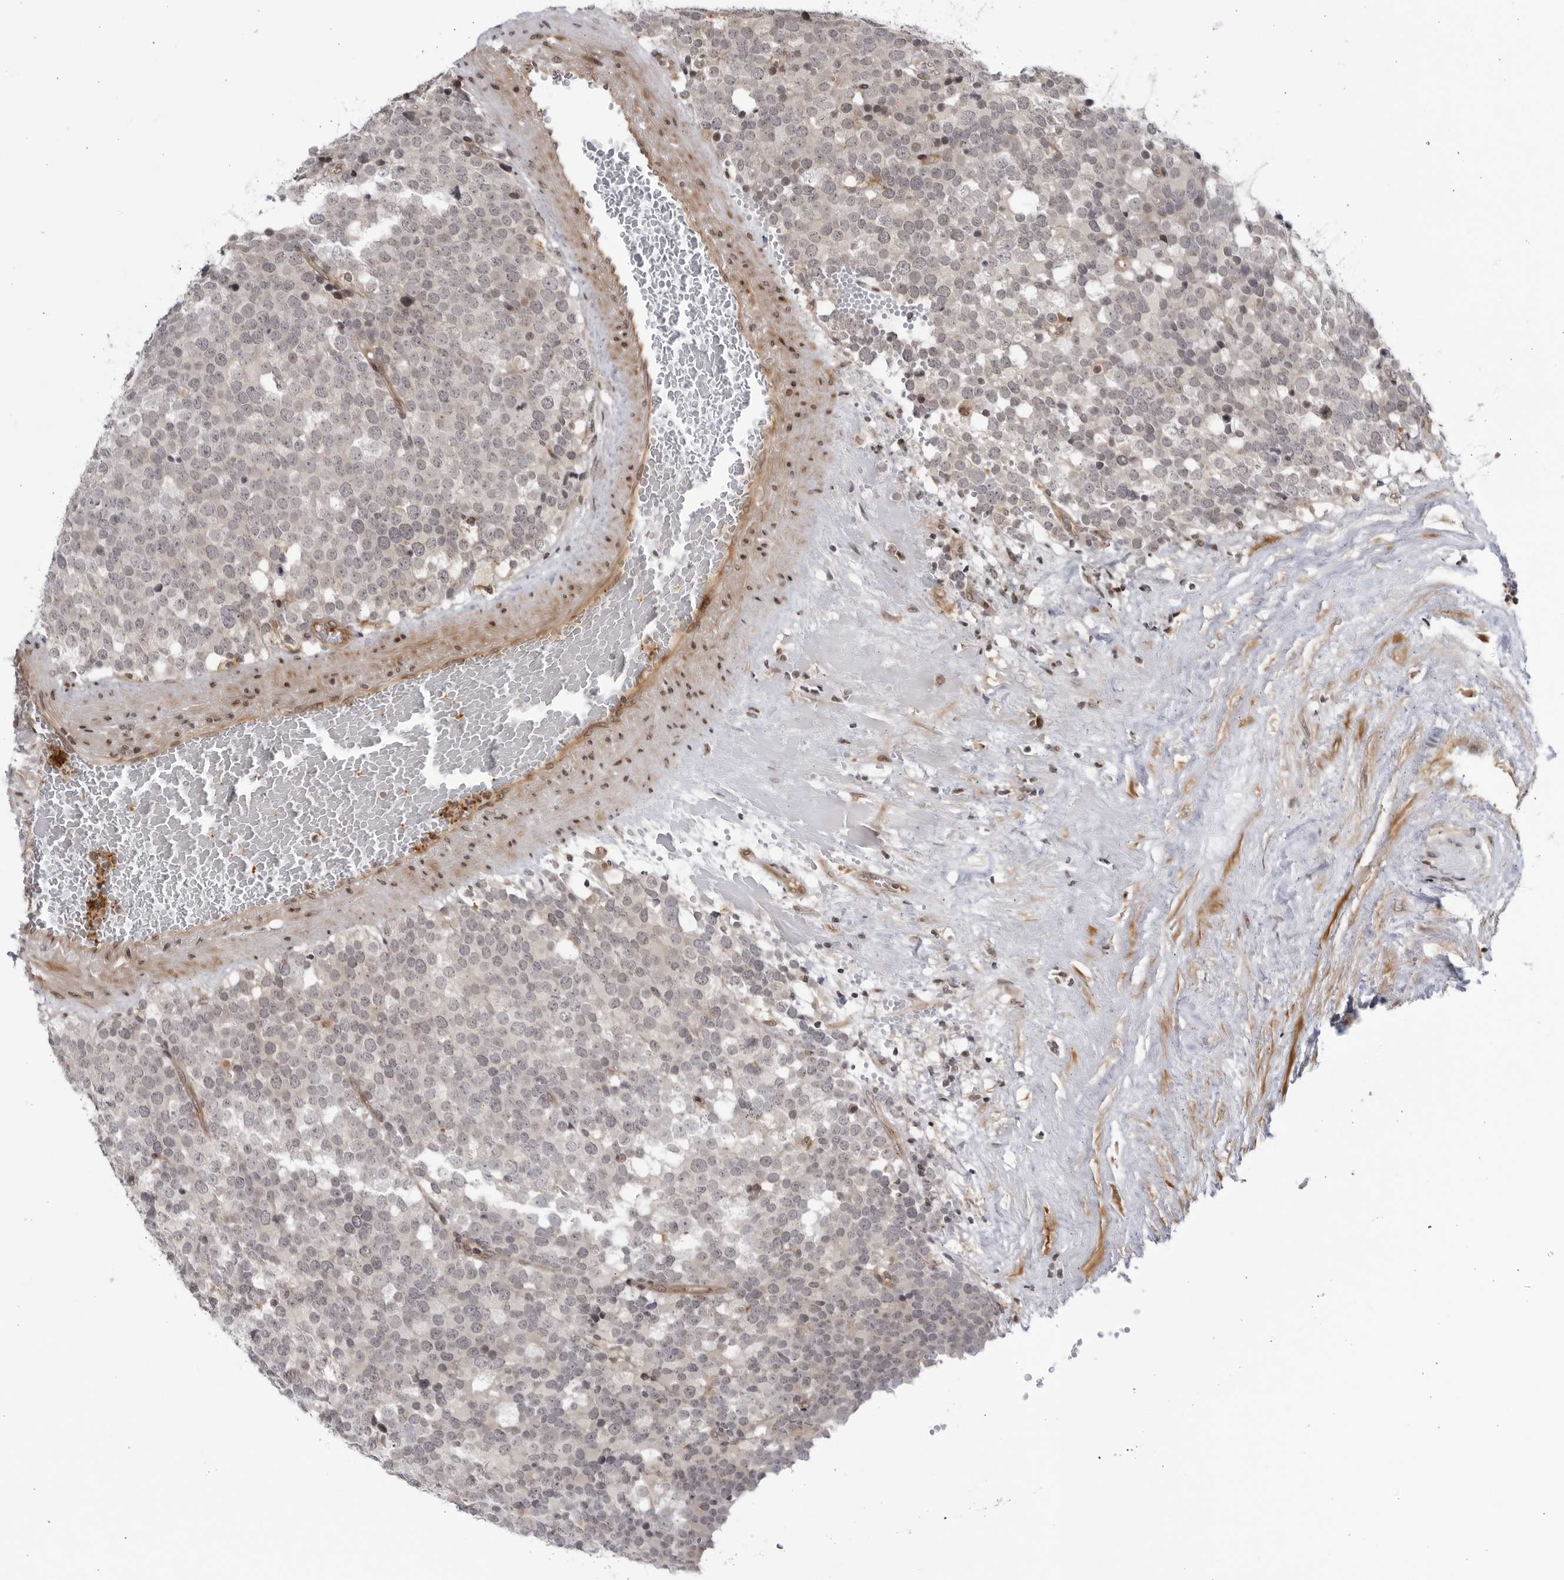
{"staining": {"intensity": "negative", "quantity": "none", "location": "none"}, "tissue": "testis cancer", "cell_type": "Tumor cells", "image_type": "cancer", "snomed": [{"axis": "morphology", "description": "Seminoma, NOS"}, {"axis": "topography", "description": "Testis"}], "caption": "The immunohistochemistry histopathology image has no significant expression in tumor cells of testis cancer (seminoma) tissue.", "gene": "DTL", "patient": {"sex": "male", "age": 71}}